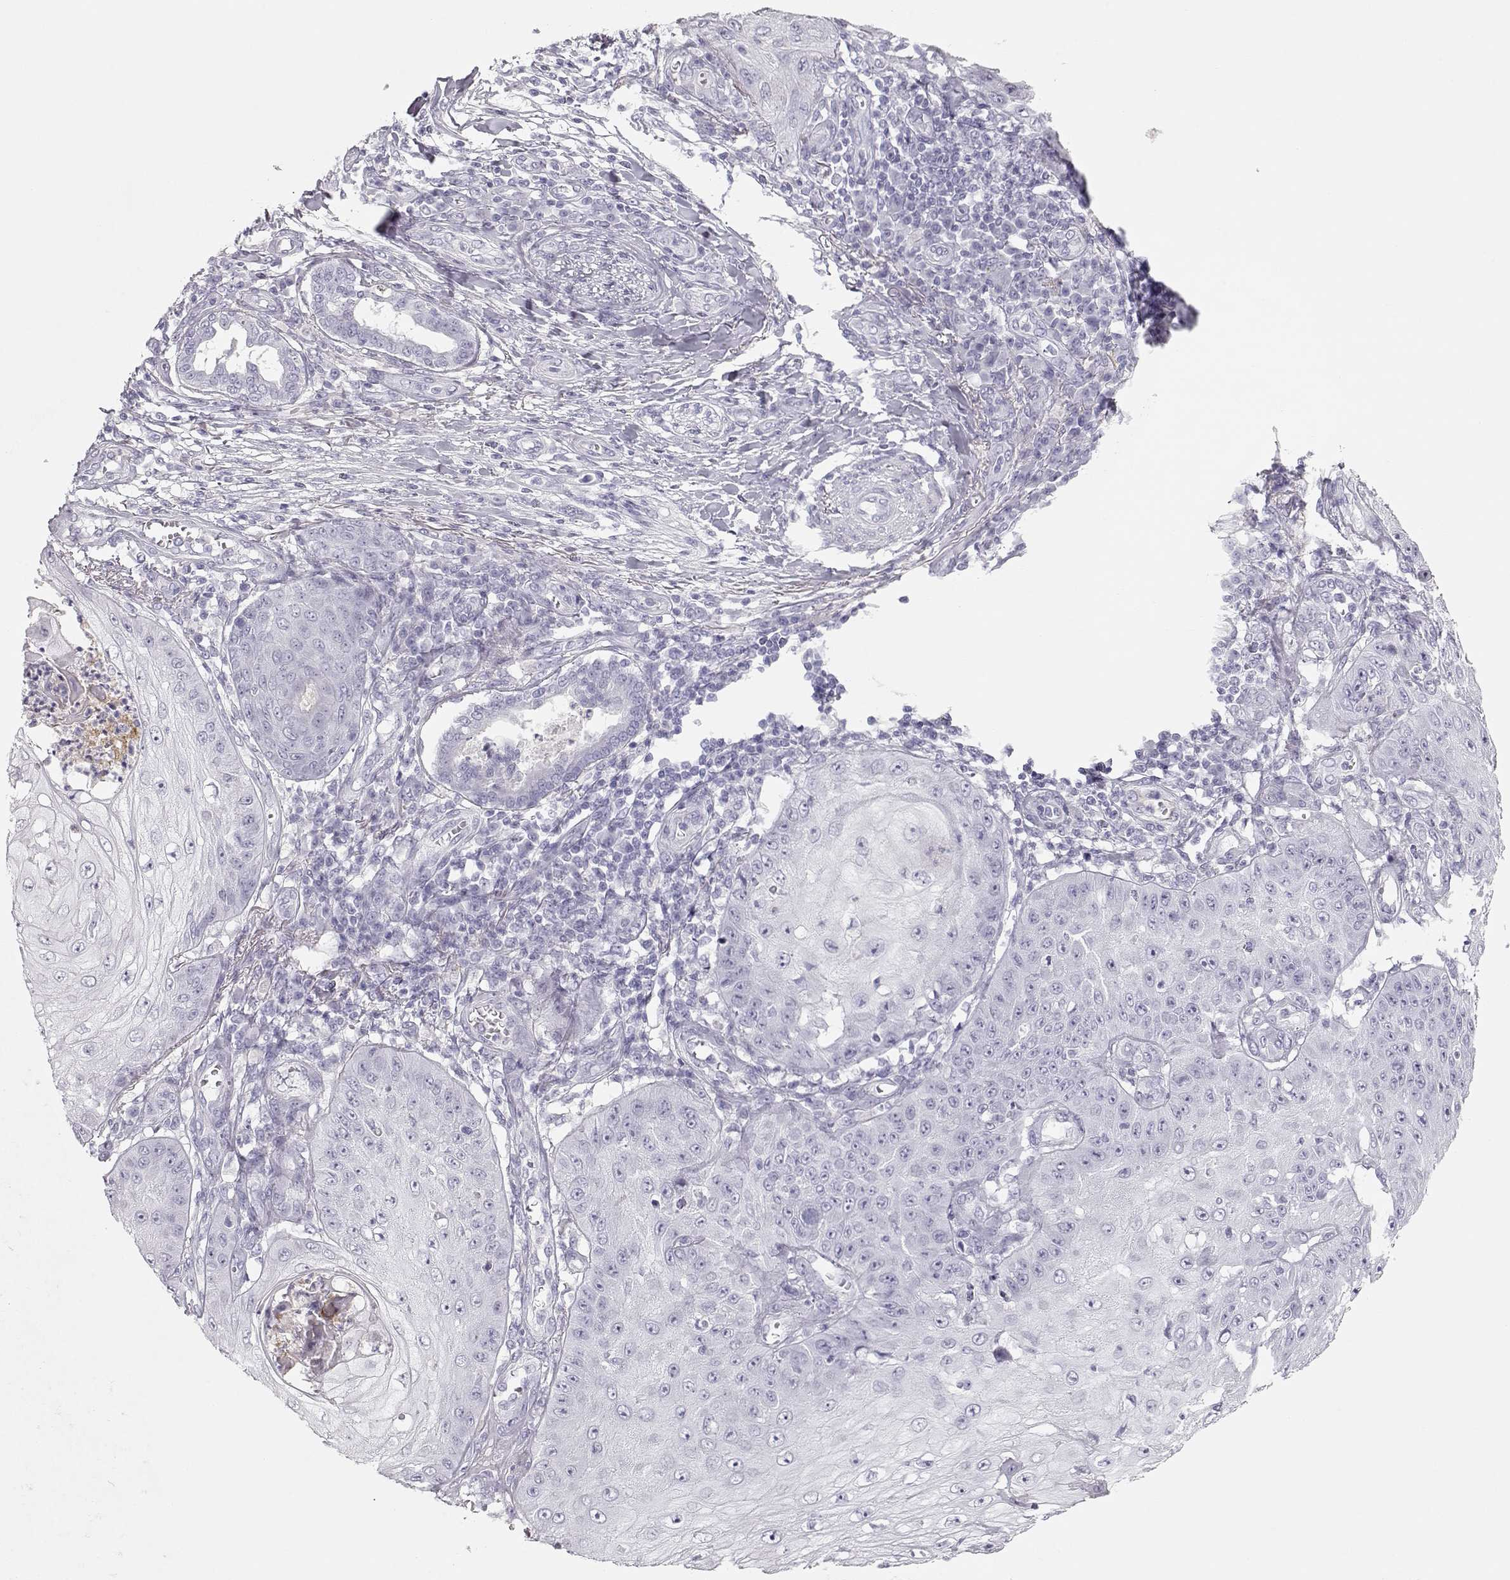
{"staining": {"intensity": "negative", "quantity": "none", "location": "none"}, "tissue": "skin cancer", "cell_type": "Tumor cells", "image_type": "cancer", "snomed": [{"axis": "morphology", "description": "Squamous cell carcinoma, NOS"}, {"axis": "topography", "description": "Skin"}], "caption": "IHC histopathology image of neoplastic tissue: skin cancer (squamous cell carcinoma) stained with DAB exhibits no significant protein expression in tumor cells.", "gene": "MIP", "patient": {"sex": "male", "age": 70}}